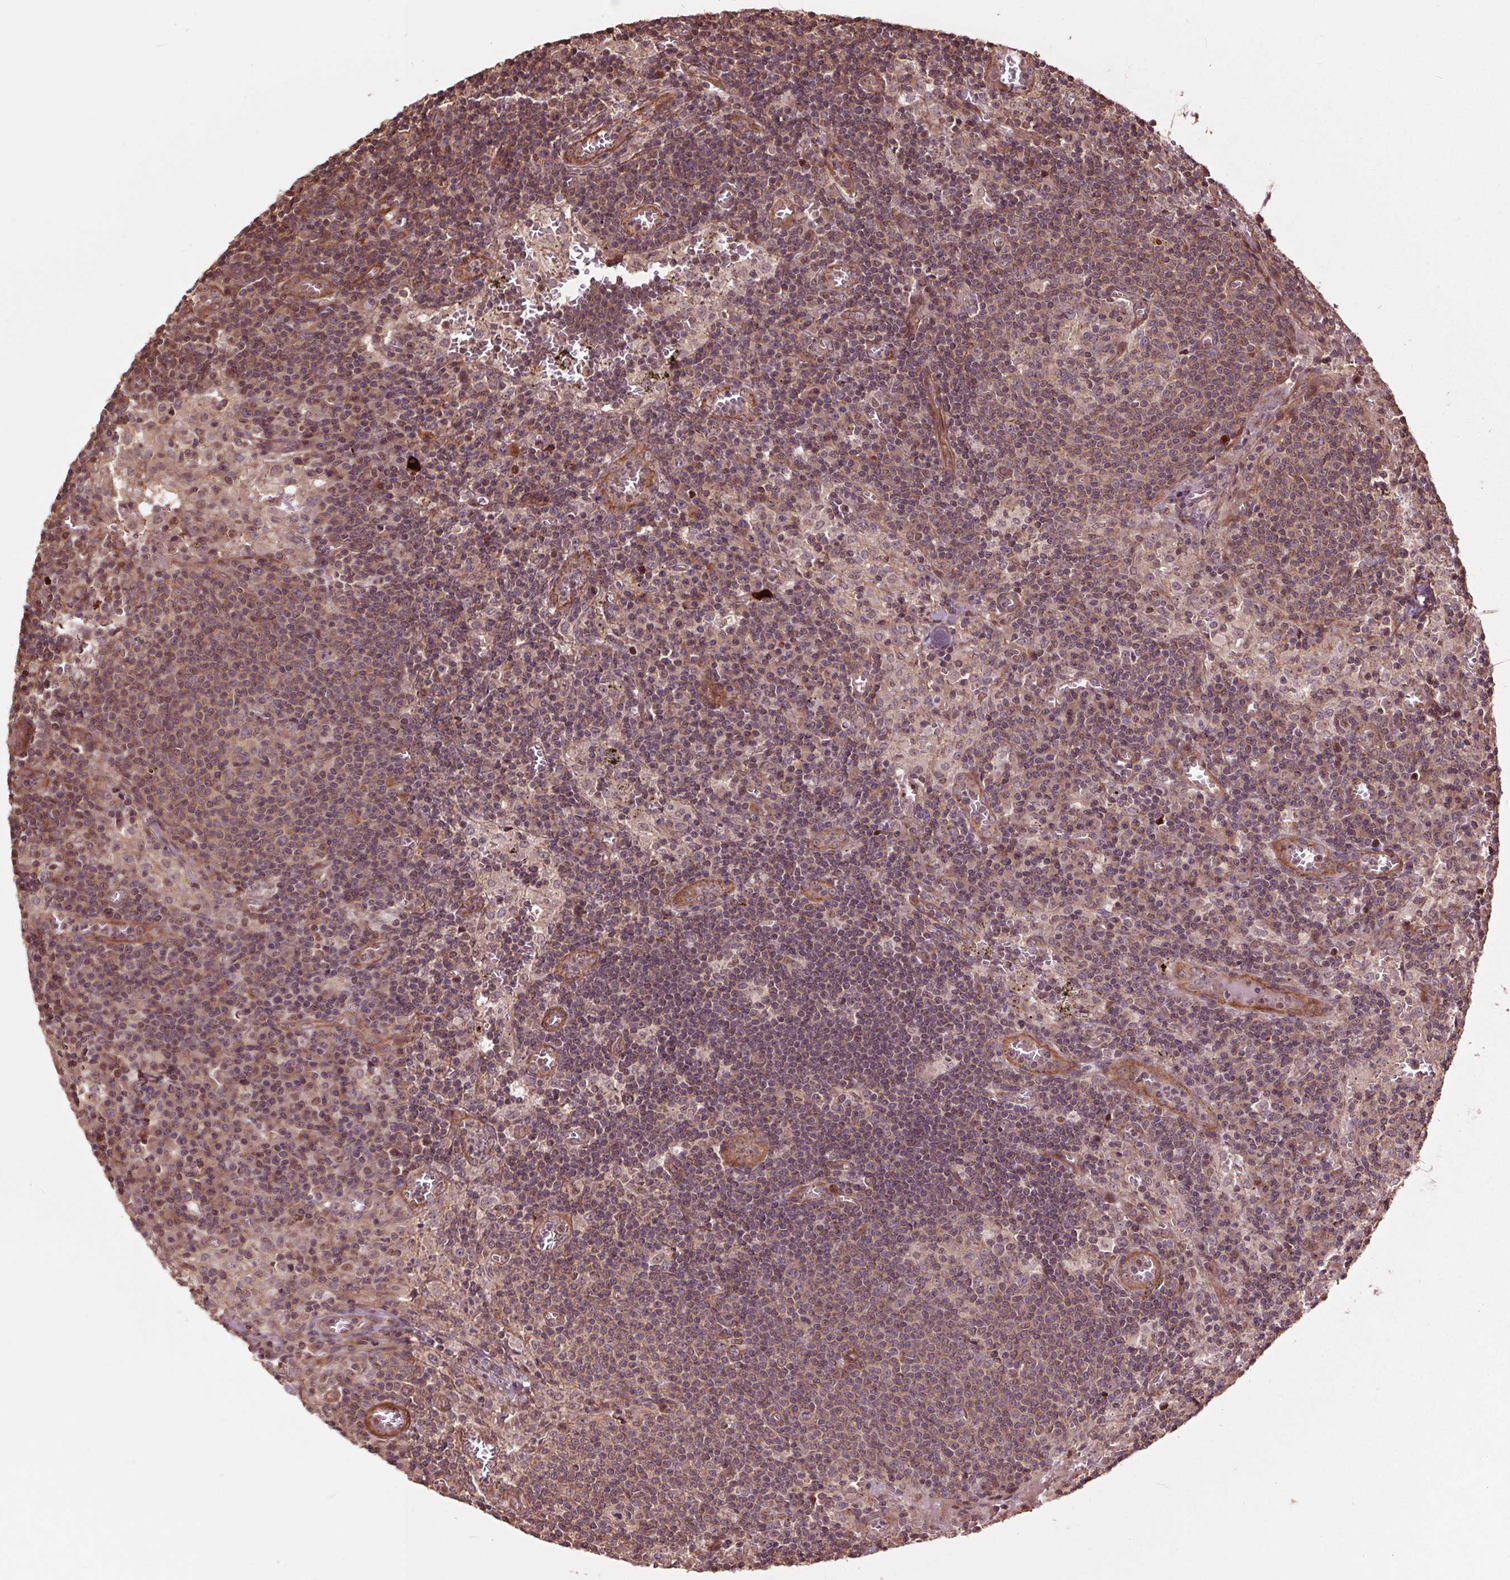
{"staining": {"intensity": "negative", "quantity": "none", "location": "none"}, "tissue": "lymph node", "cell_type": "Germinal center cells", "image_type": "normal", "snomed": [{"axis": "morphology", "description": "Normal tissue, NOS"}, {"axis": "topography", "description": "Lymph node"}], "caption": "The immunohistochemistry photomicrograph has no significant expression in germinal center cells of lymph node. The staining is performed using DAB (3,3'-diaminobenzidine) brown chromogen with nuclei counter-stained in using hematoxylin.", "gene": "CEP95", "patient": {"sex": "male", "age": 62}}